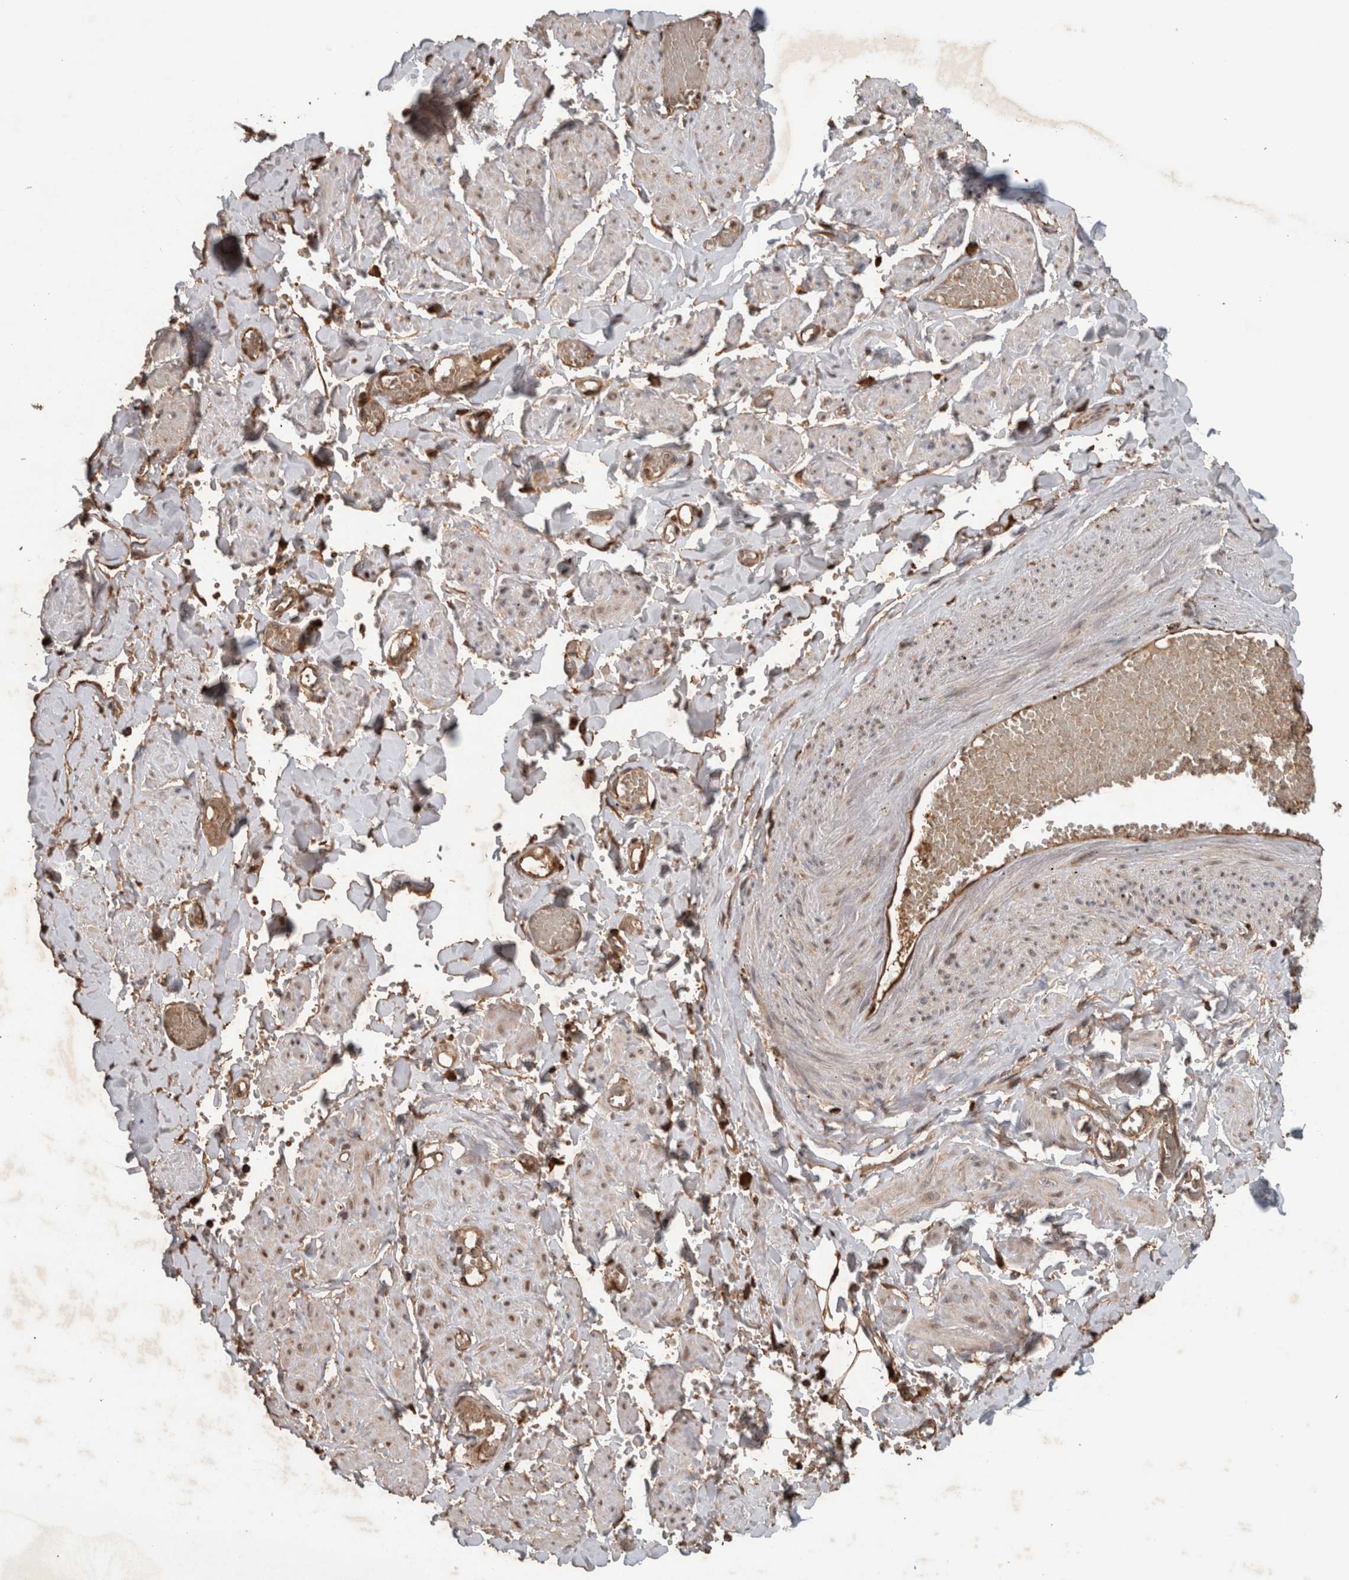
{"staining": {"intensity": "moderate", "quantity": ">75%", "location": "cytoplasmic/membranous"}, "tissue": "adipose tissue", "cell_type": "Adipocytes", "image_type": "normal", "snomed": [{"axis": "morphology", "description": "Normal tissue, NOS"}, {"axis": "topography", "description": "Vascular tissue"}, {"axis": "topography", "description": "Fallopian tube"}, {"axis": "topography", "description": "Ovary"}], "caption": "Protein expression analysis of benign adipose tissue reveals moderate cytoplasmic/membranous positivity in about >75% of adipocytes. Using DAB (brown) and hematoxylin (blue) stains, captured at high magnification using brightfield microscopy.", "gene": "ADGRL3", "patient": {"sex": "female", "age": 67}}